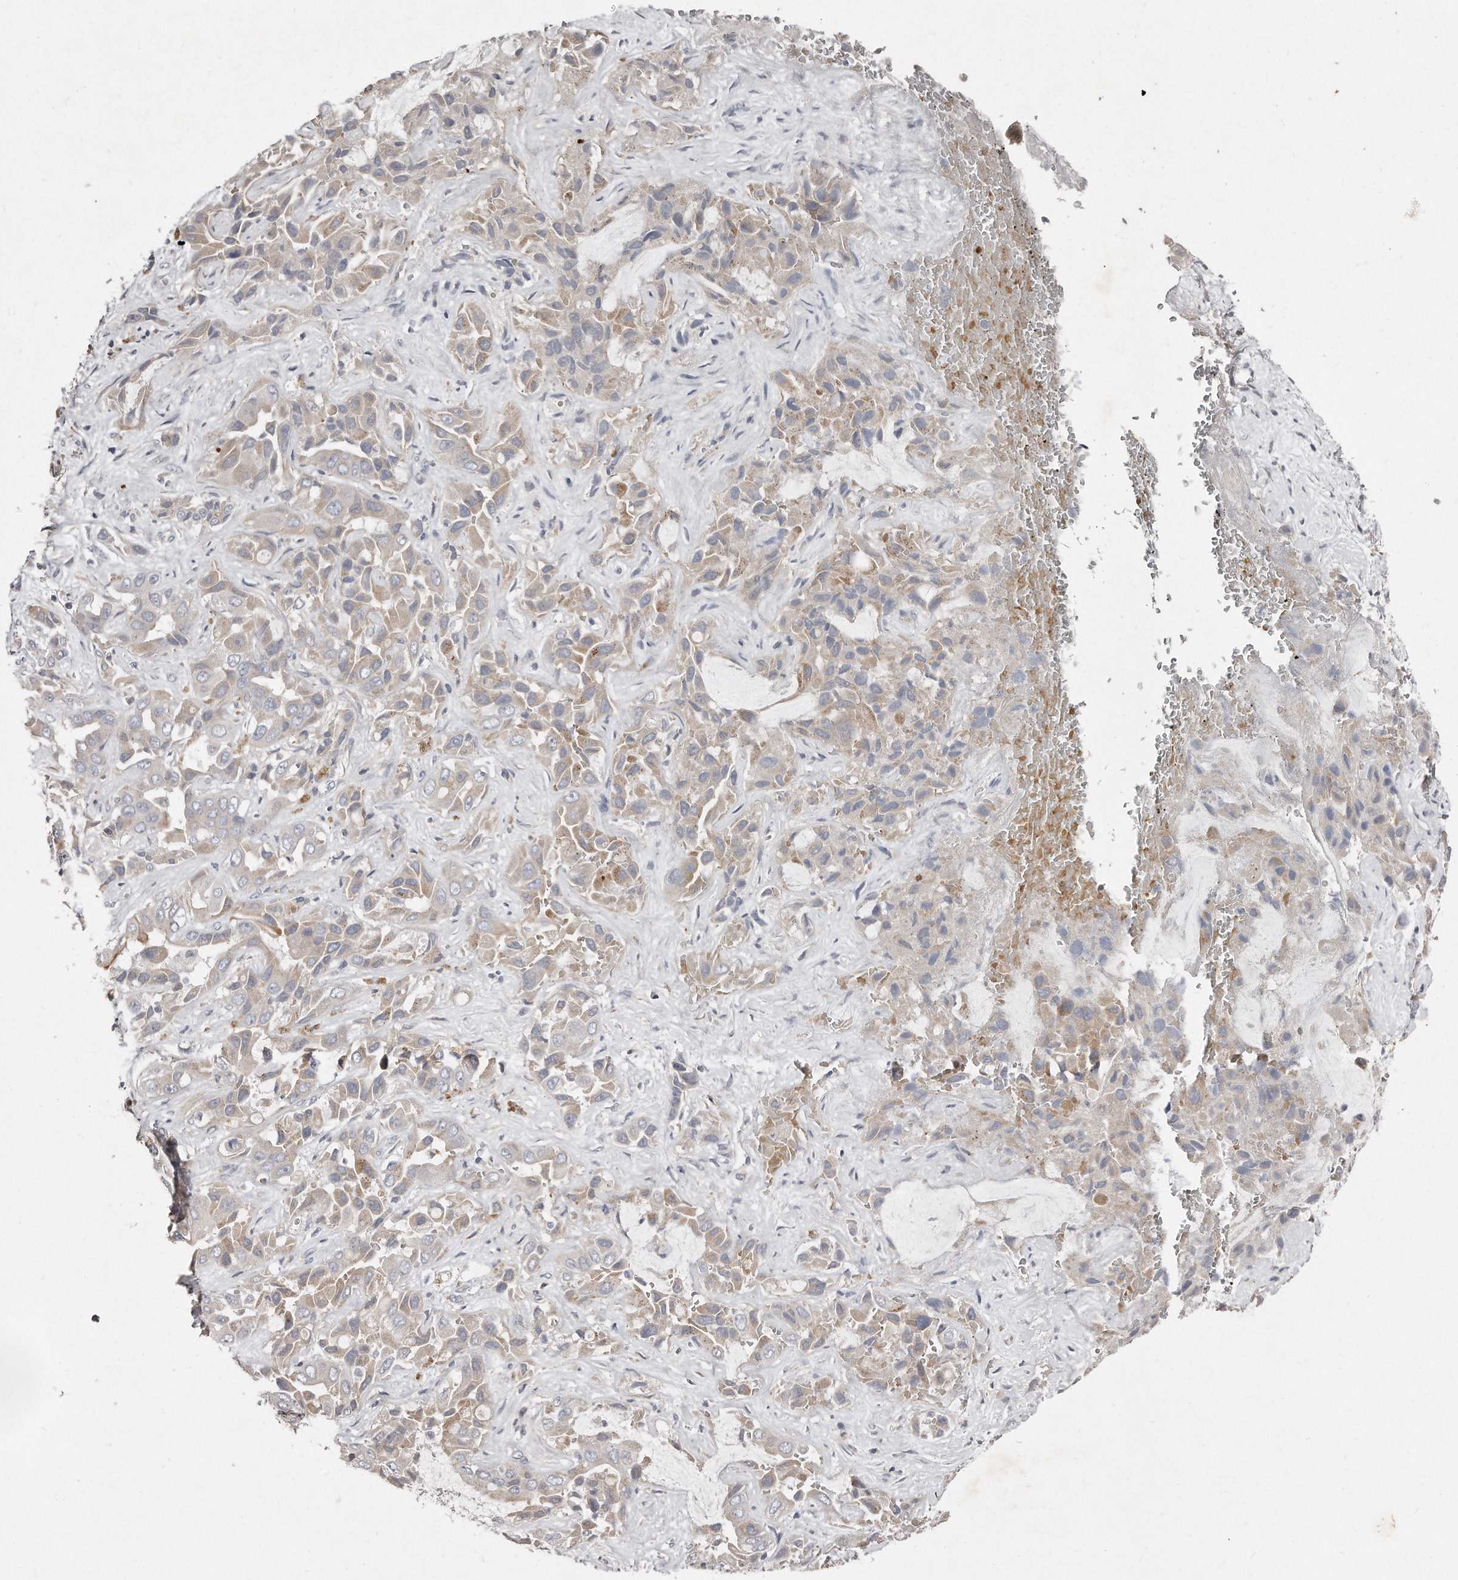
{"staining": {"intensity": "weak", "quantity": "25%-75%", "location": "cytoplasmic/membranous"}, "tissue": "liver cancer", "cell_type": "Tumor cells", "image_type": "cancer", "snomed": [{"axis": "morphology", "description": "Cholangiocarcinoma"}, {"axis": "topography", "description": "Liver"}], "caption": "A brown stain shows weak cytoplasmic/membranous expression of a protein in human liver cancer (cholangiocarcinoma) tumor cells.", "gene": "TECR", "patient": {"sex": "female", "age": 52}}